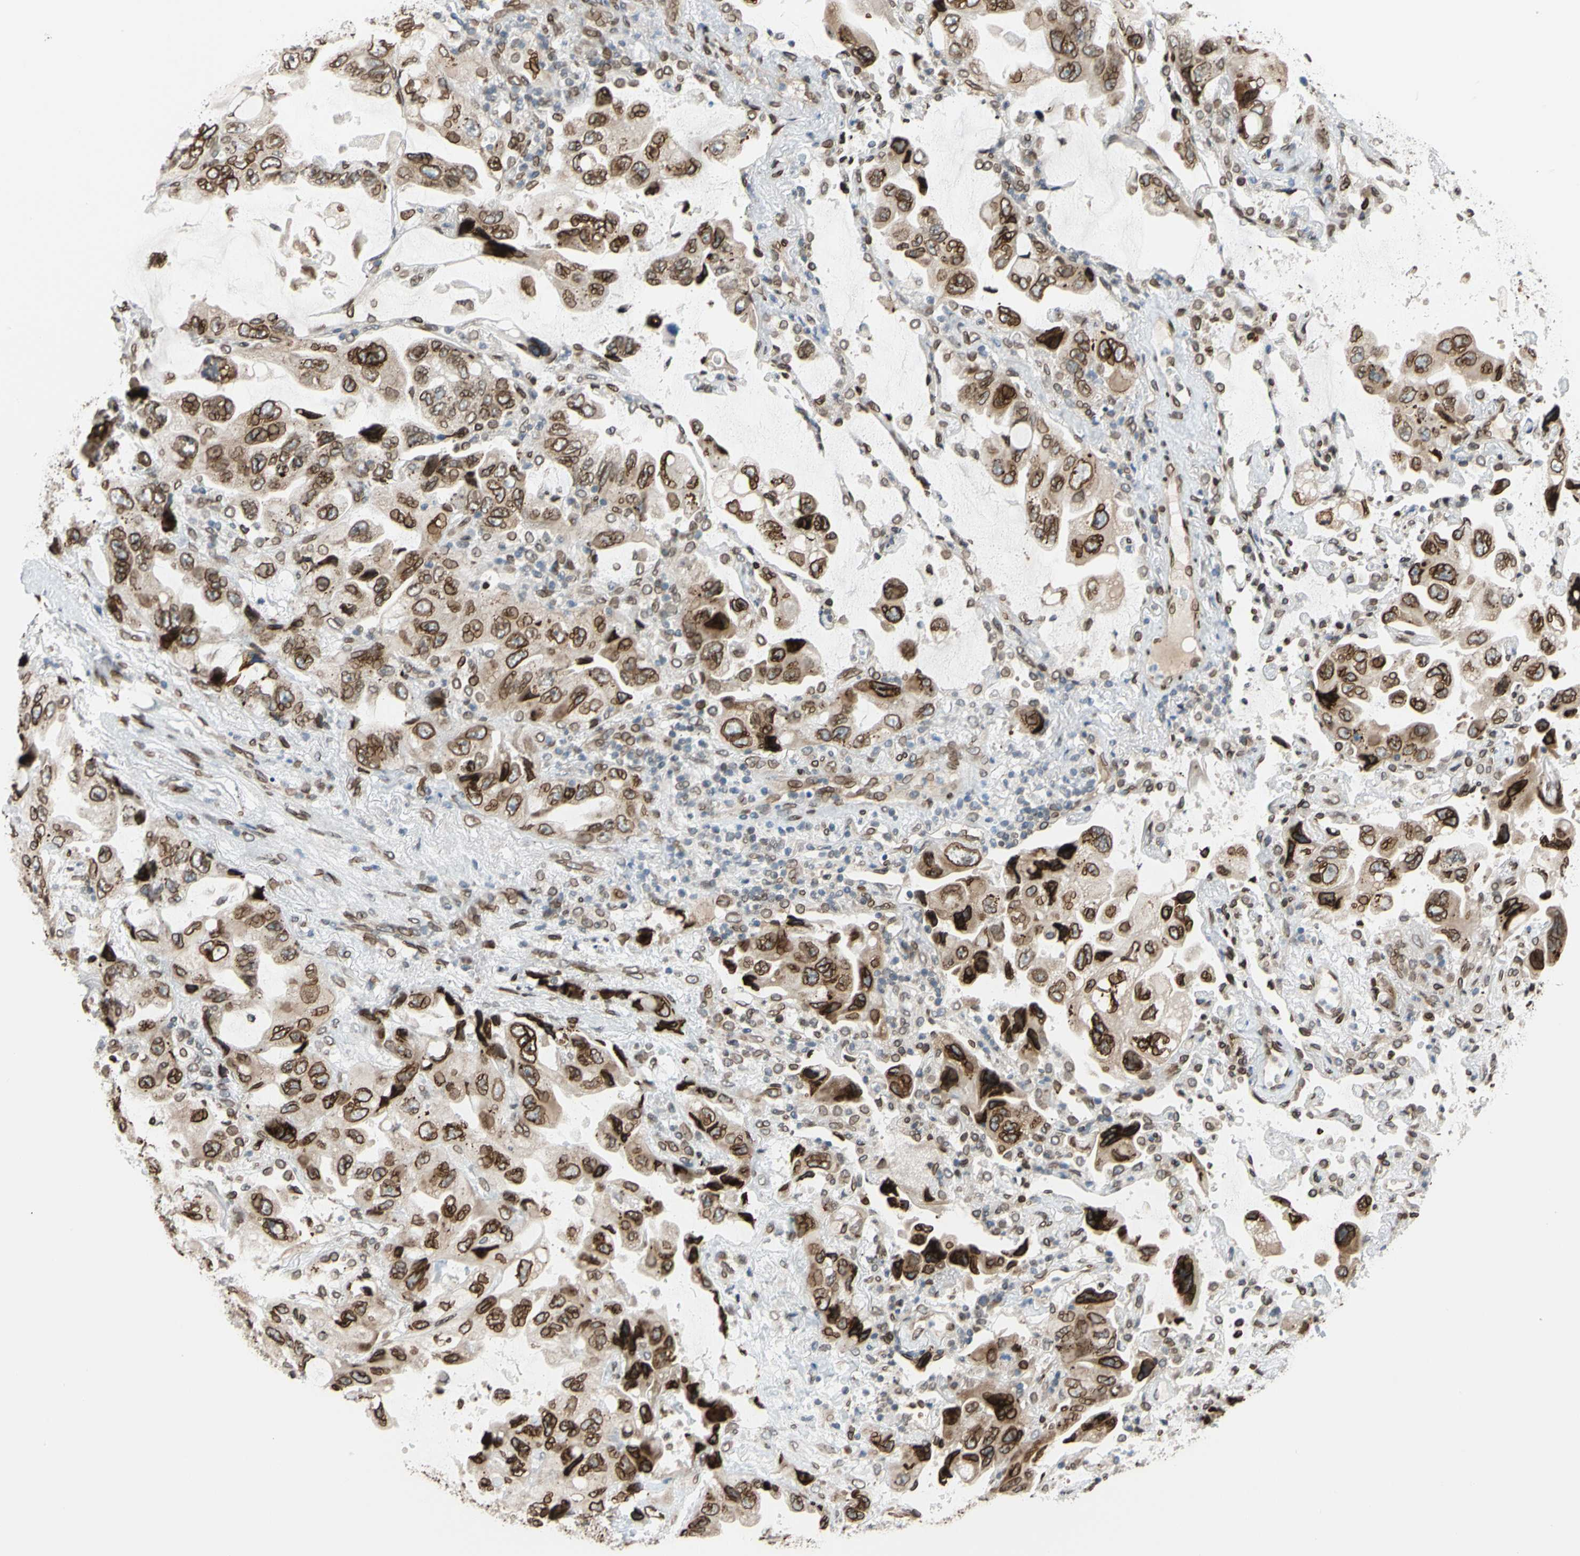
{"staining": {"intensity": "strong", "quantity": ">75%", "location": "cytoplasmic/membranous,nuclear"}, "tissue": "lung cancer", "cell_type": "Tumor cells", "image_type": "cancer", "snomed": [{"axis": "morphology", "description": "Squamous cell carcinoma, NOS"}, {"axis": "topography", "description": "Lung"}], "caption": "Protein positivity by immunohistochemistry reveals strong cytoplasmic/membranous and nuclear staining in approximately >75% of tumor cells in squamous cell carcinoma (lung).", "gene": "SUN1", "patient": {"sex": "female", "age": 73}}